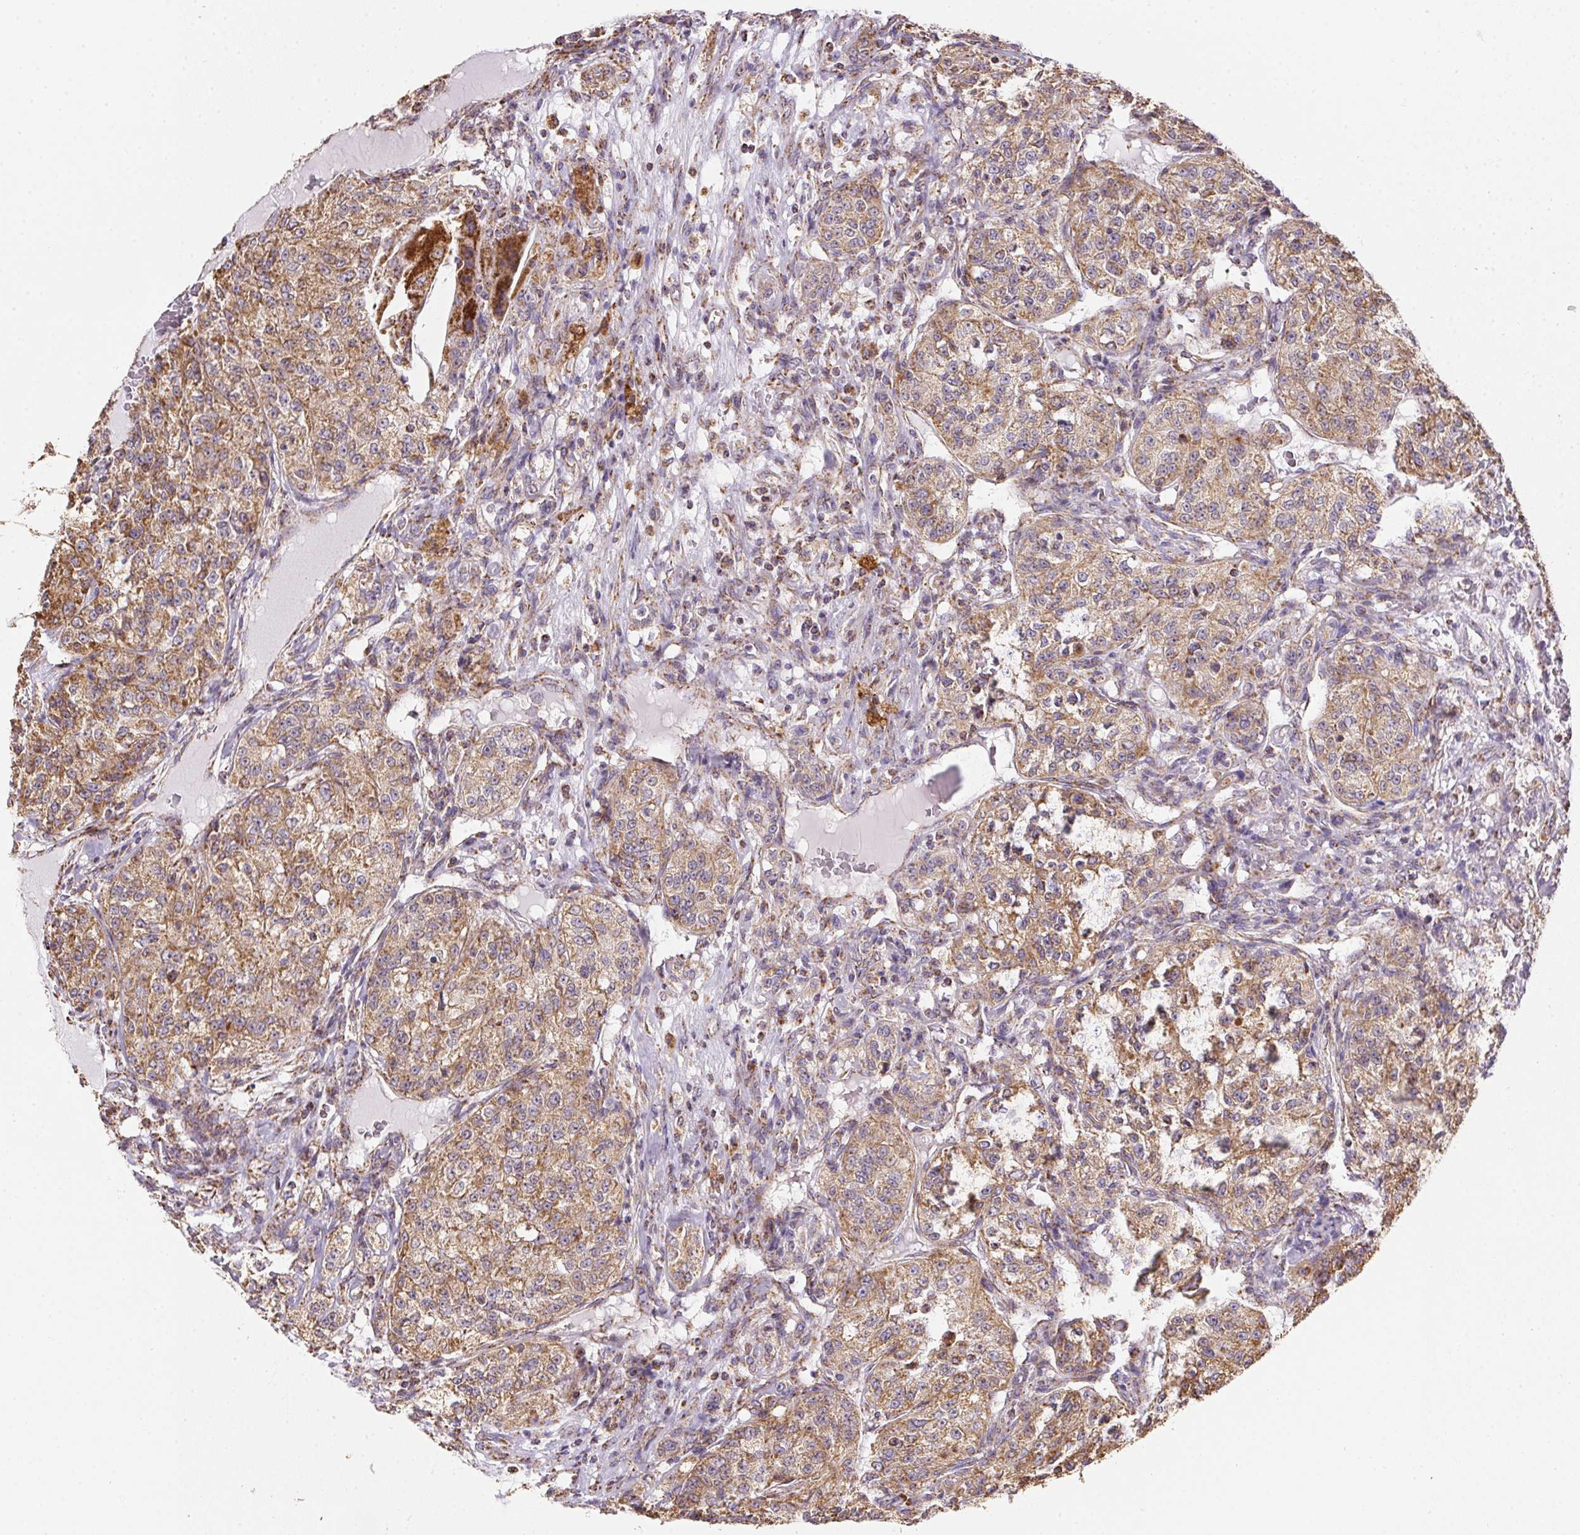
{"staining": {"intensity": "moderate", "quantity": ">75%", "location": "cytoplasmic/membranous"}, "tissue": "renal cancer", "cell_type": "Tumor cells", "image_type": "cancer", "snomed": [{"axis": "morphology", "description": "Adenocarcinoma, NOS"}, {"axis": "topography", "description": "Kidney"}], "caption": "Immunohistochemical staining of renal adenocarcinoma reveals medium levels of moderate cytoplasmic/membranous protein positivity in about >75% of tumor cells.", "gene": "MAPK11", "patient": {"sex": "female", "age": 63}}